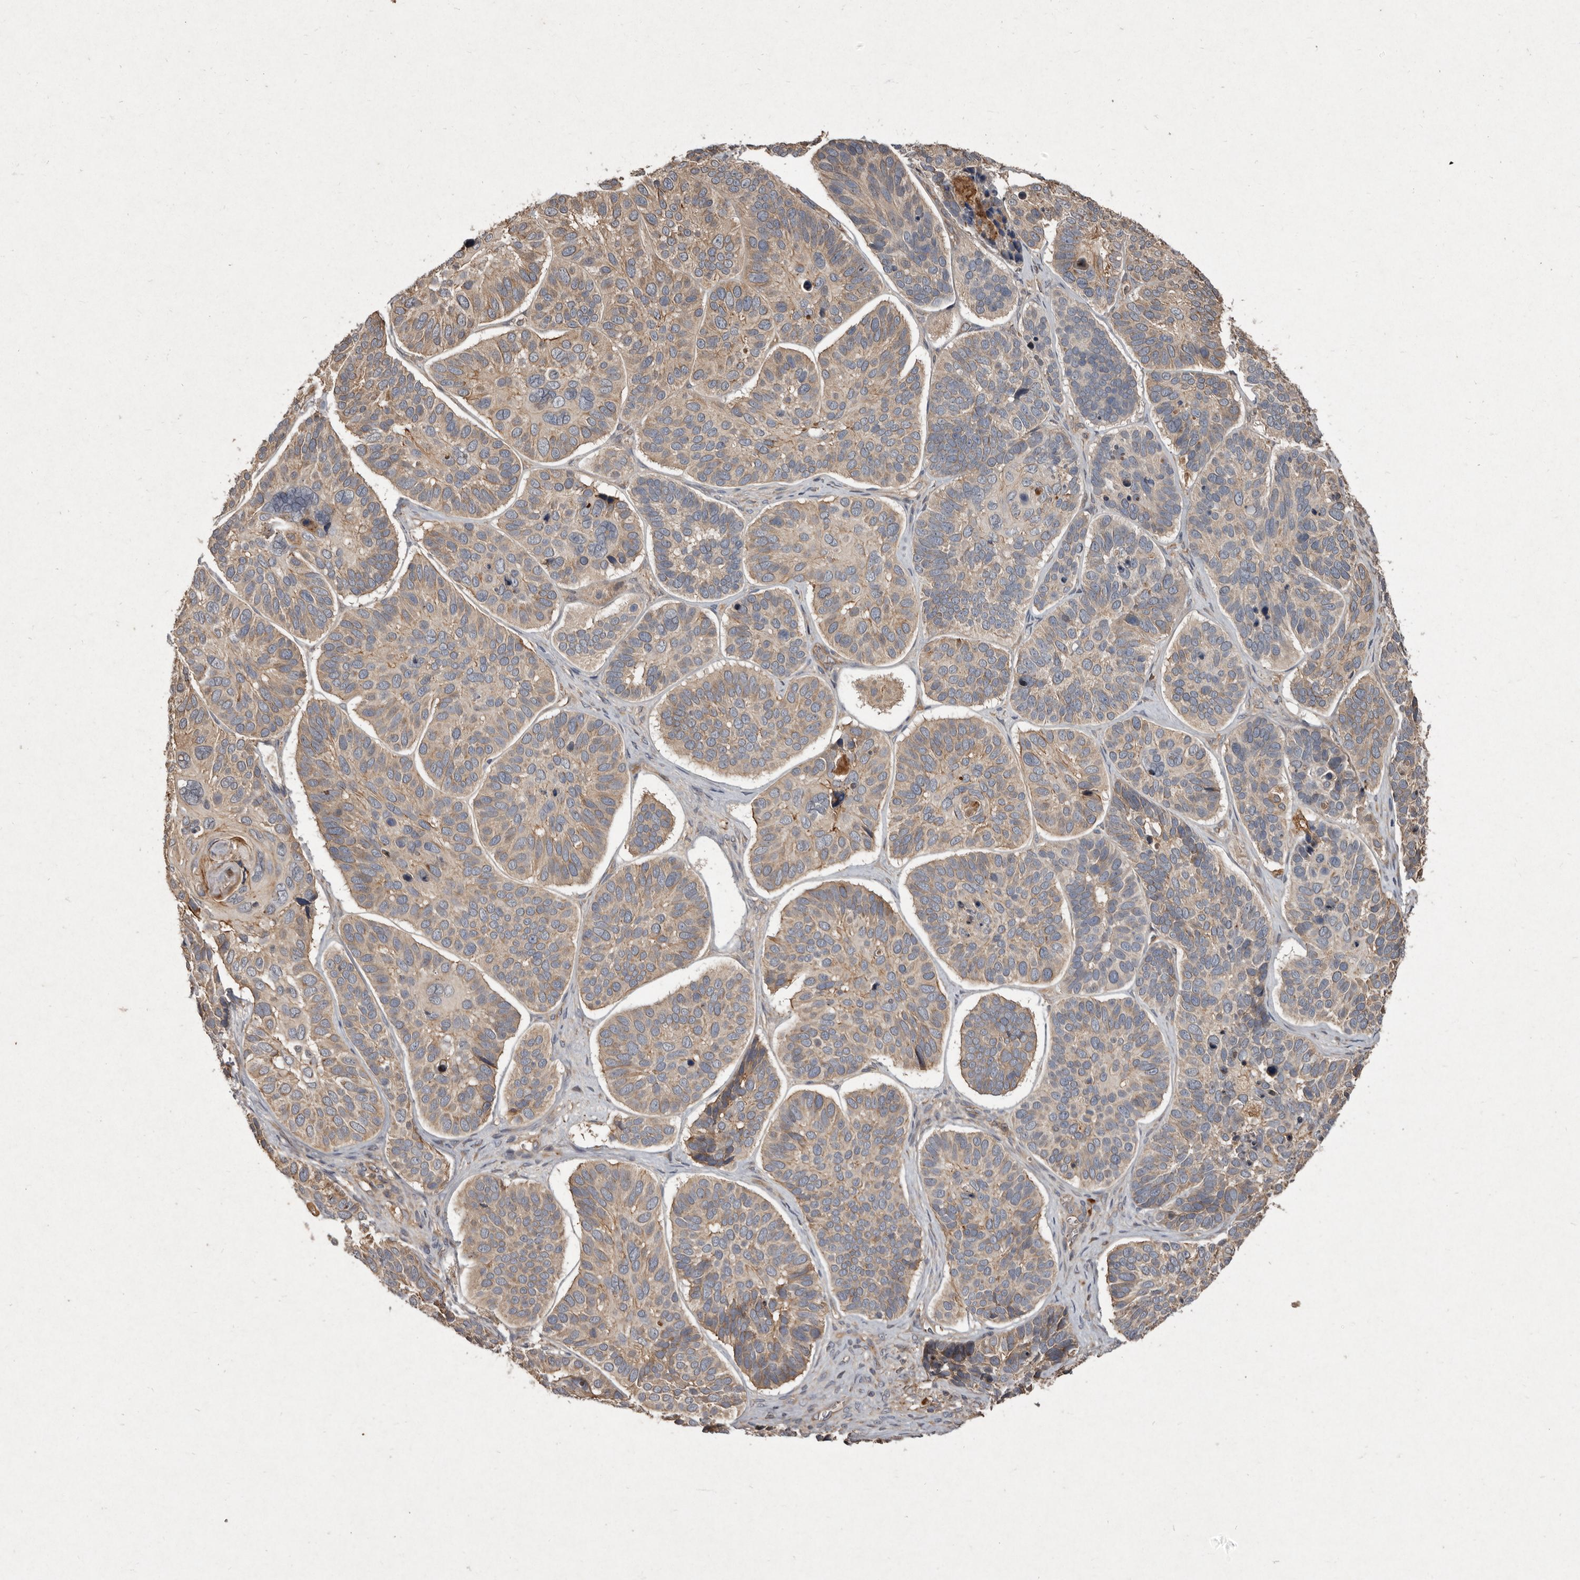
{"staining": {"intensity": "weak", "quantity": ">75%", "location": "cytoplasmic/membranous"}, "tissue": "skin cancer", "cell_type": "Tumor cells", "image_type": "cancer", "snomed": [{"axis": "morphology", "description": "Basal cell carcinoma"}, {"axis": "topography", "description": "Skin"}], "caption": "A histopathology image showing weak cytoplasmic/membranous staining in about >75% of tumor cells in skin cancer, as visualized by brown immunohistochemical staining.", "gene": "SEMA3A", "patient": {"sex": "male", "age": 62}}